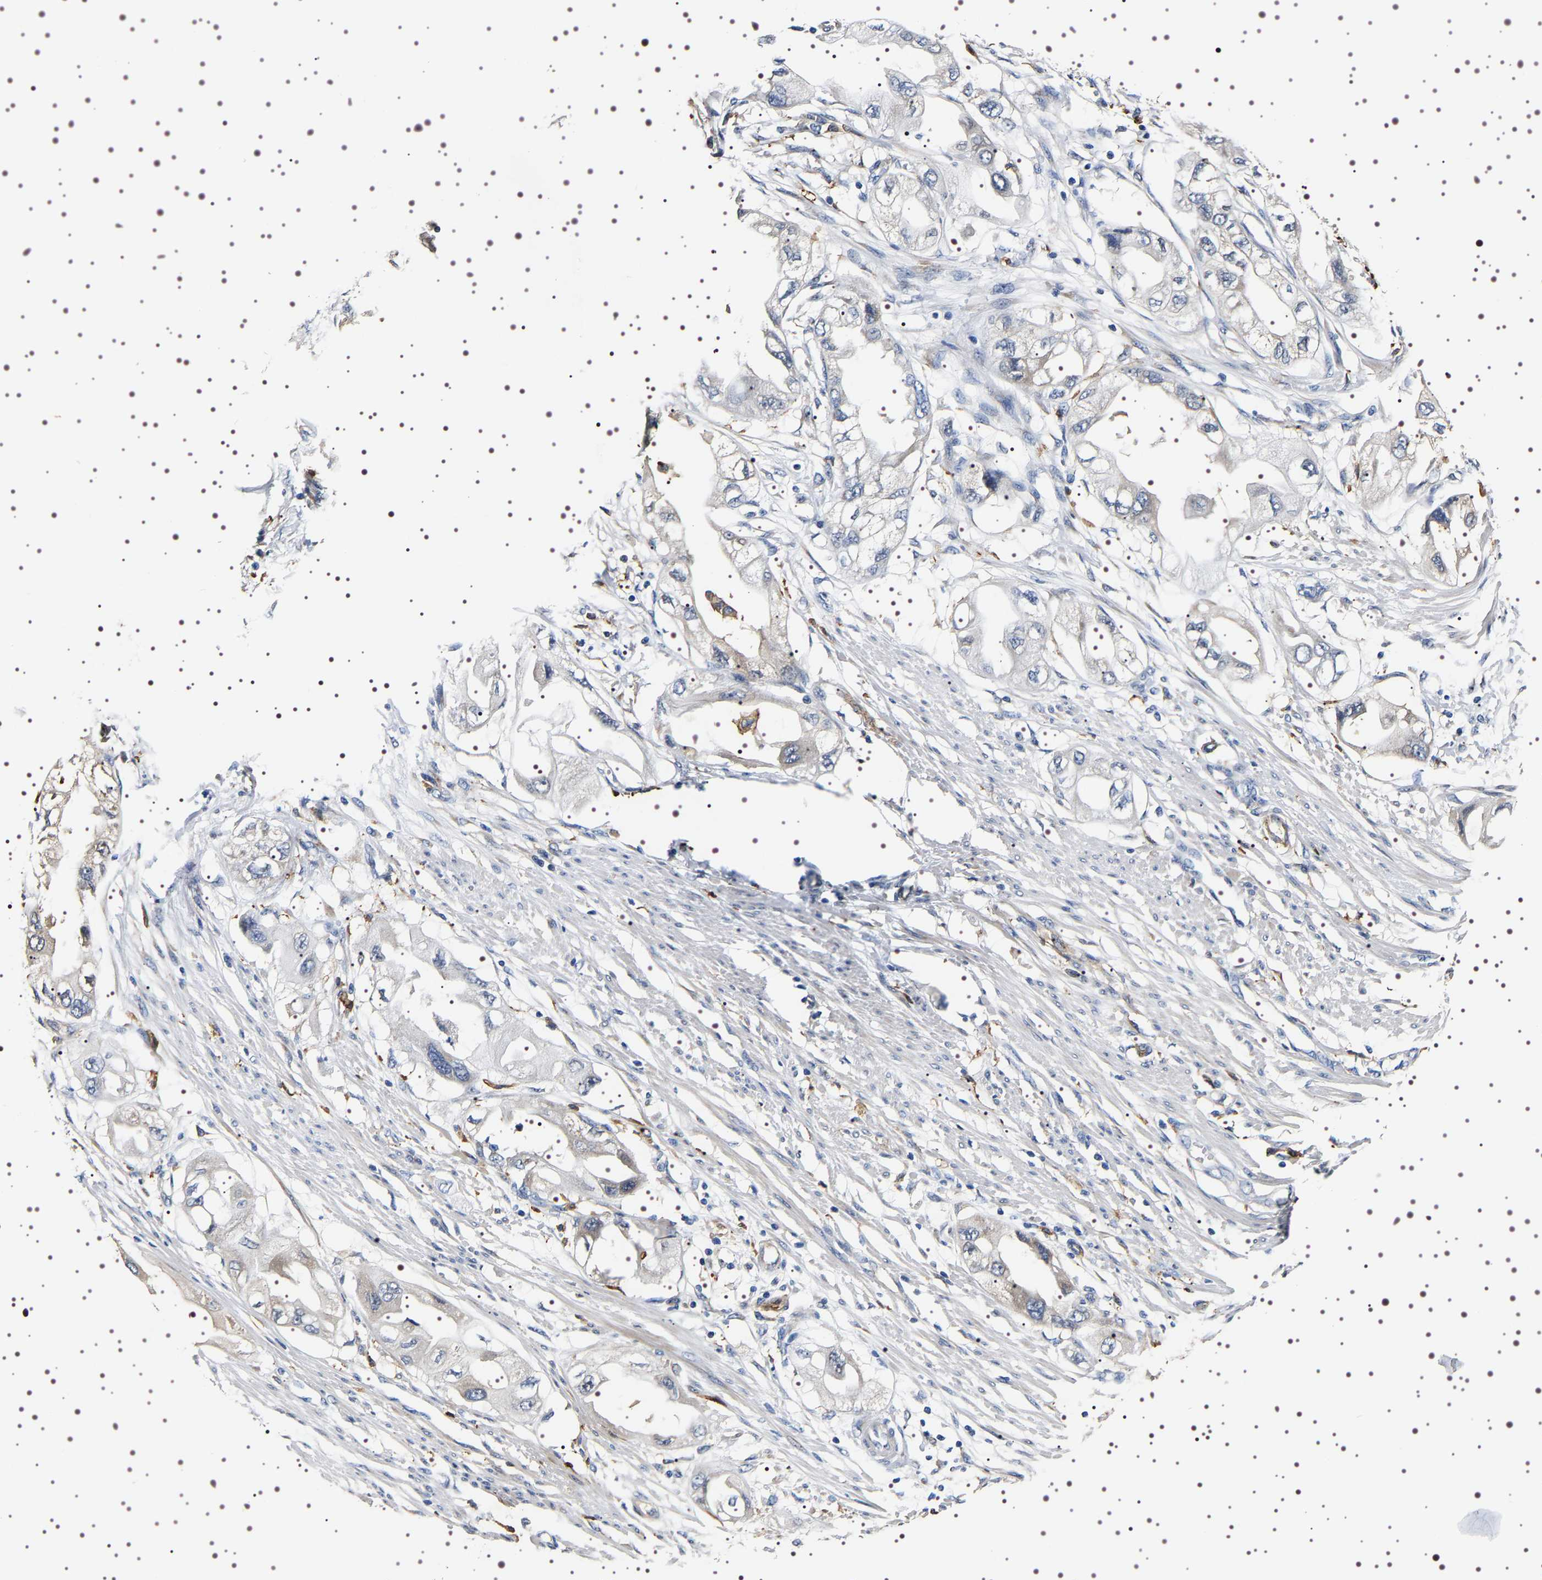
{"staining": {"intensity": "weak", "quantity": "<25%", "location": "cytoplasmic/membranous"}, "tissue": "endometrial cancer", "cell_type": "Tumor cells", "image_type": "cancer", "snomed": [{"axis": "morphology", "description": "Adenocarcinoma, NOS"}, {"axis": "topography", "description": "Endometrium"}], "caption": "Image shows no significant protein staining in tumor cells of adenocarcinoma (endometrial). (Stains: DAB (3,3'-diaminobenzidine) immunohistochemistry with hematoxylin counter stain, Microscopy: brightfield microscopy at high magnification).", "gene": "ALPL", "patient": {"sex": "female", "age": 67}}